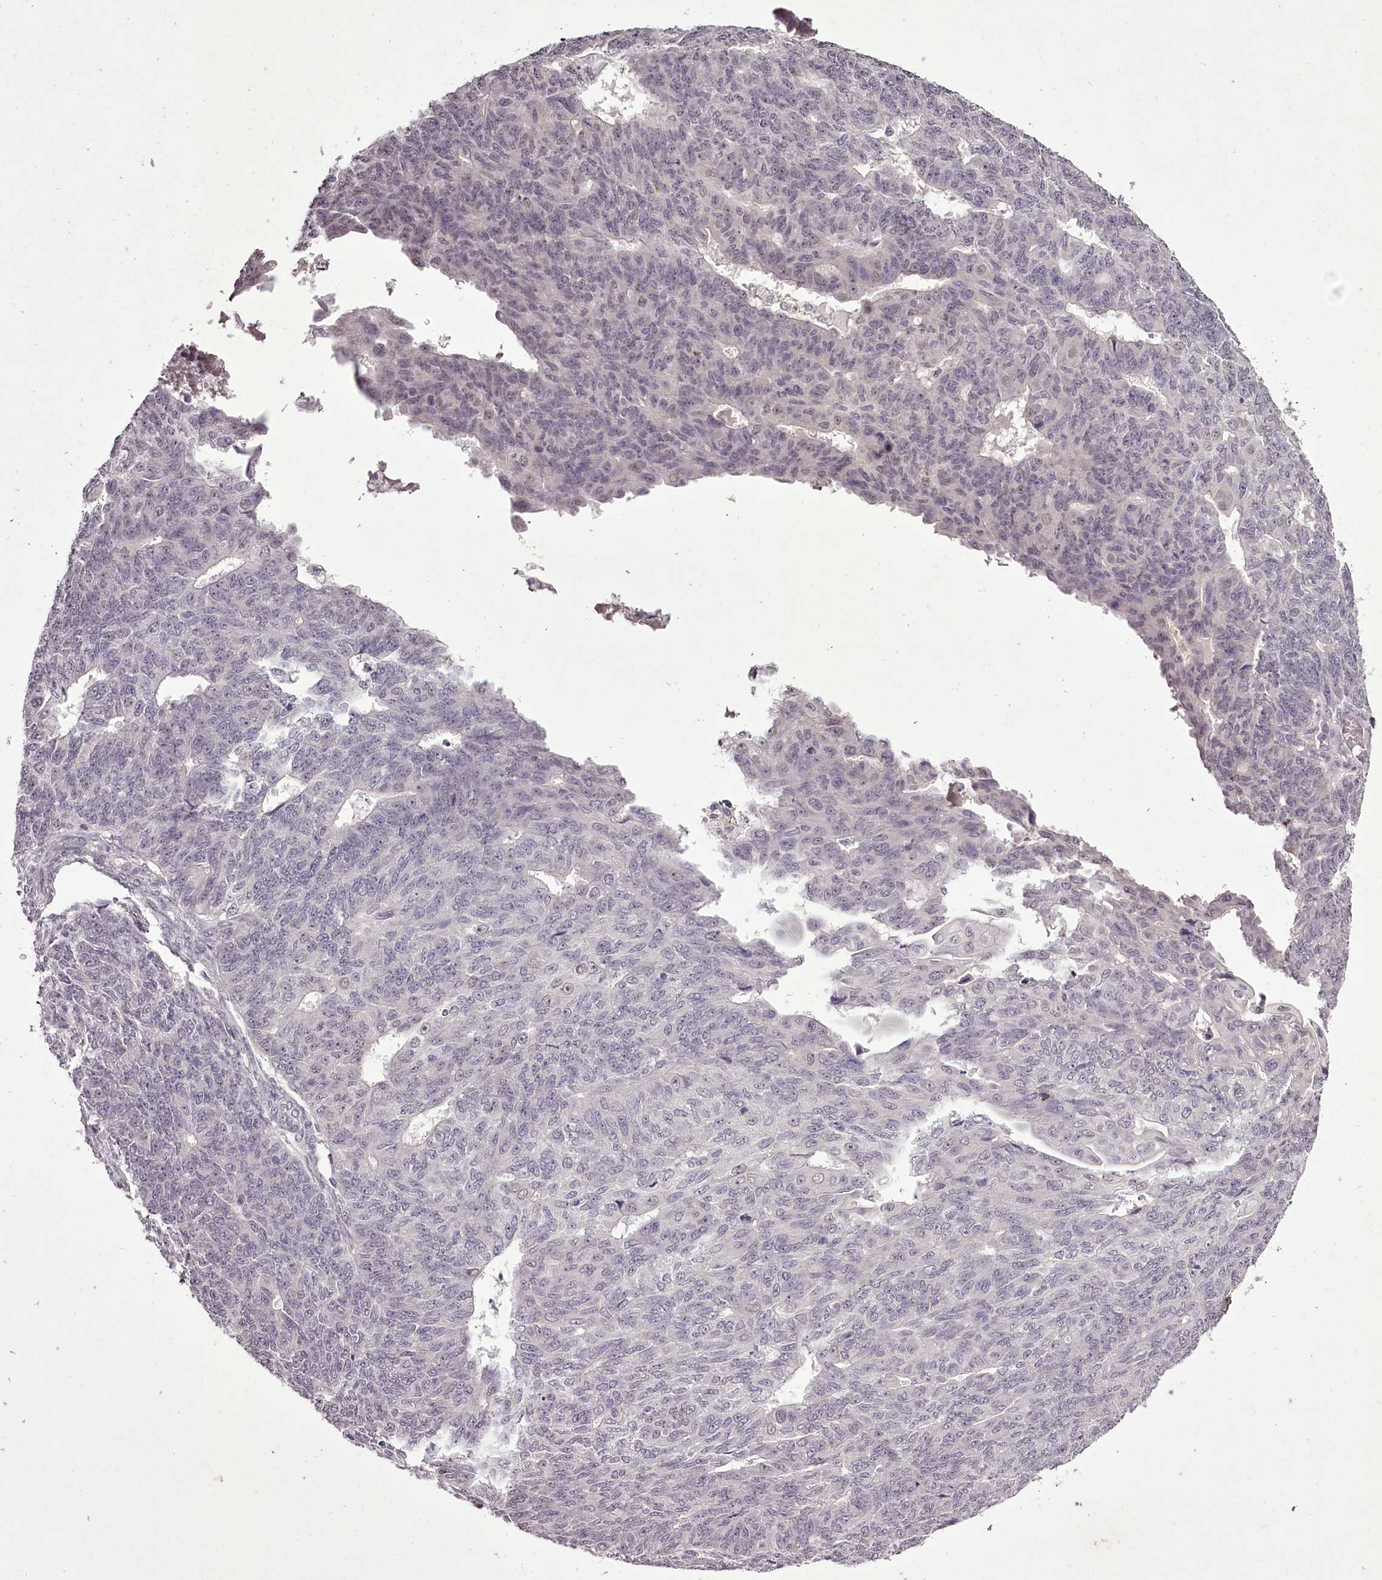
{"staining": {"intensity": "negative", "quantity": "none", "location": "none"}, "tissue": "endometrial cancer", "cell_type": "Tumor cells", "image_type": "cancer", "snomed": [{"axis": "morphology", "description": "Adenocarcinoma, NOS"}, {"axis": "topography", "description": "Endometrium"}], "caption": "Immunohistochemistry photomicrograph of neoplastic tissue: human endometrial cancer stained with DAB shows no significant protein staining in tumor cells.", "gene": "C1orf56", "patient": {"sex": "female", "age": 32}}